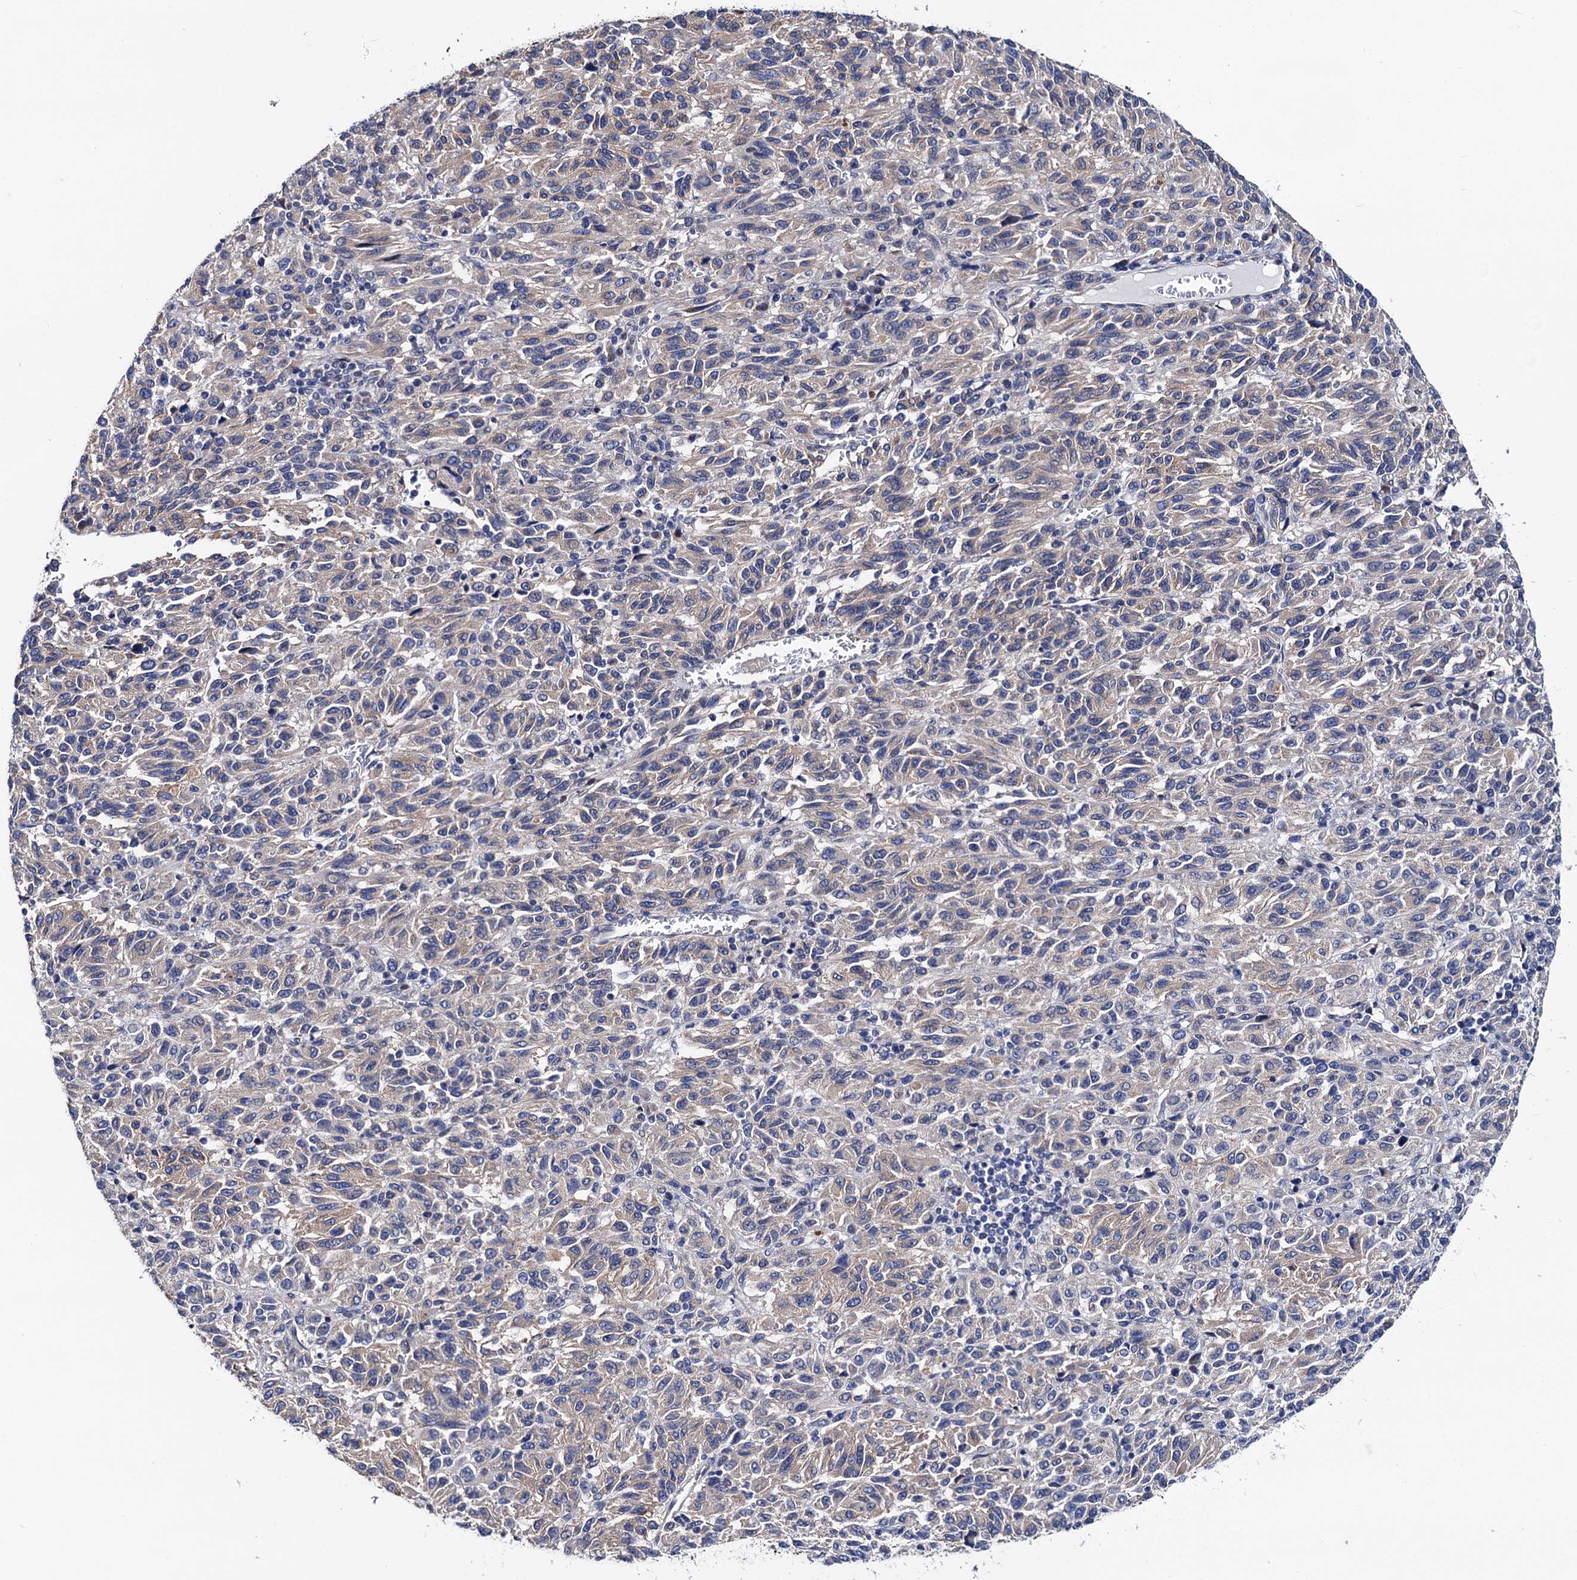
{"staining": {"intensity": "negative", "quantity": "none", "location": "none"}, "tissue": "melanoma", "cell_type": "Tumor cells", "image_type": "cancer", "snomed": [{"axis": "morphology", "description": "Malignant melanoma, Metastatic site"}, {"axis": "topography", "description": "Lung"}], "caption": "This is a histopathology image of immunohistochemistry staining of malignant melanoma (metastatic site), which shows no staining in tumor cells.", "gene": "ZDHHC18", "patient": {"sex": "male", "age": 64}}